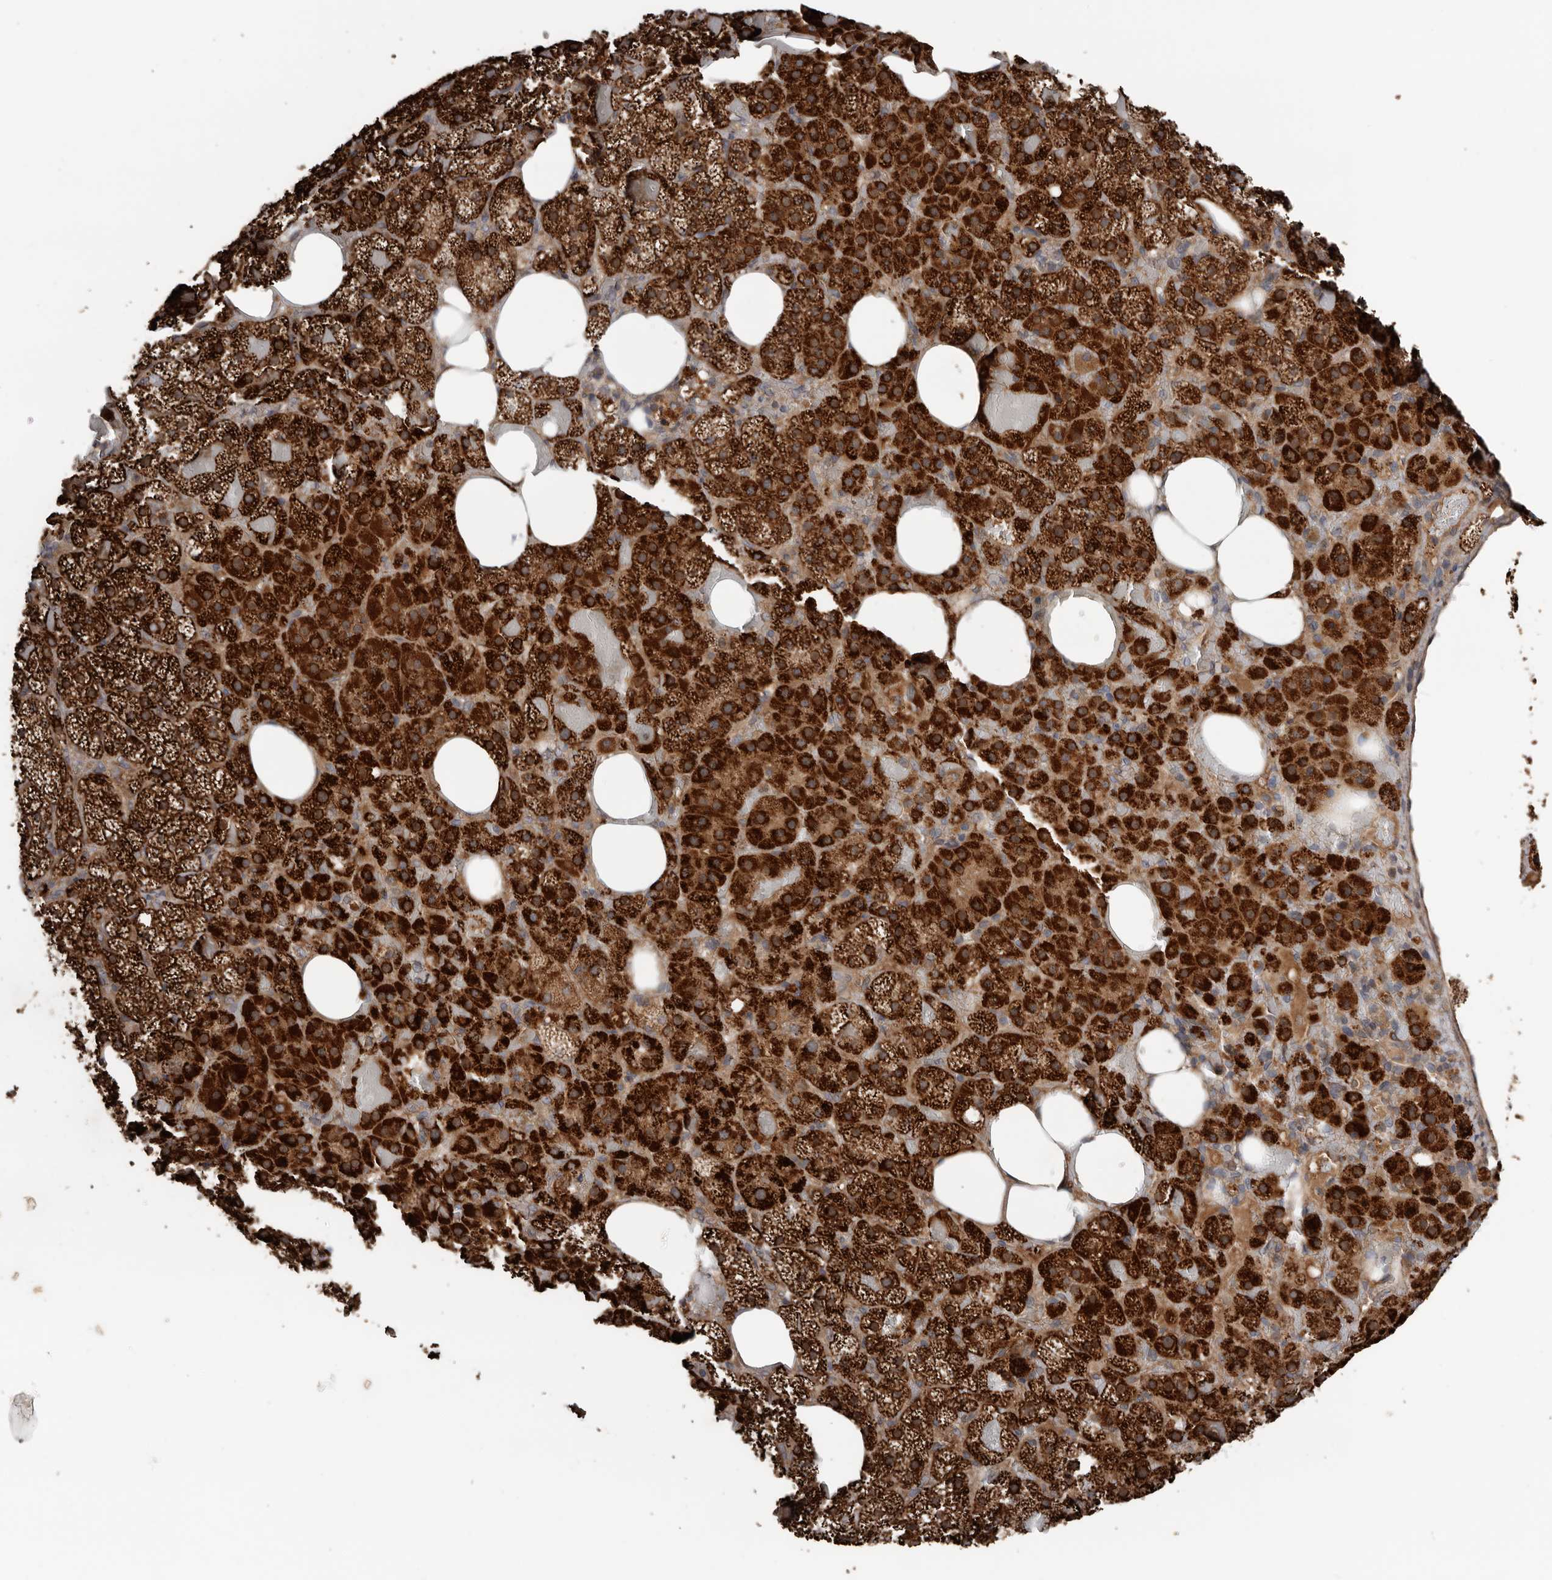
{"staining": {"intensity": "strong", "quantity": ">75%", "location": "cytoplasmic/membranous"}, "tissue": "adrenal gland", "cell_type": "Glandular cells", "image_type": "normal", "snomed": [{"axis": "morphology", "description": "Normal tissue, NOS"}, {"axis": "topography", "description": "Adrenal gland"}], "caption": "Glandular cells exhibit high levels of strong cytoplasmic/membranous expression in about >75% of cells in benign adrenal gland.", "gene": "DNAJB4", "patient": {"sex": "female", "age": 59}}